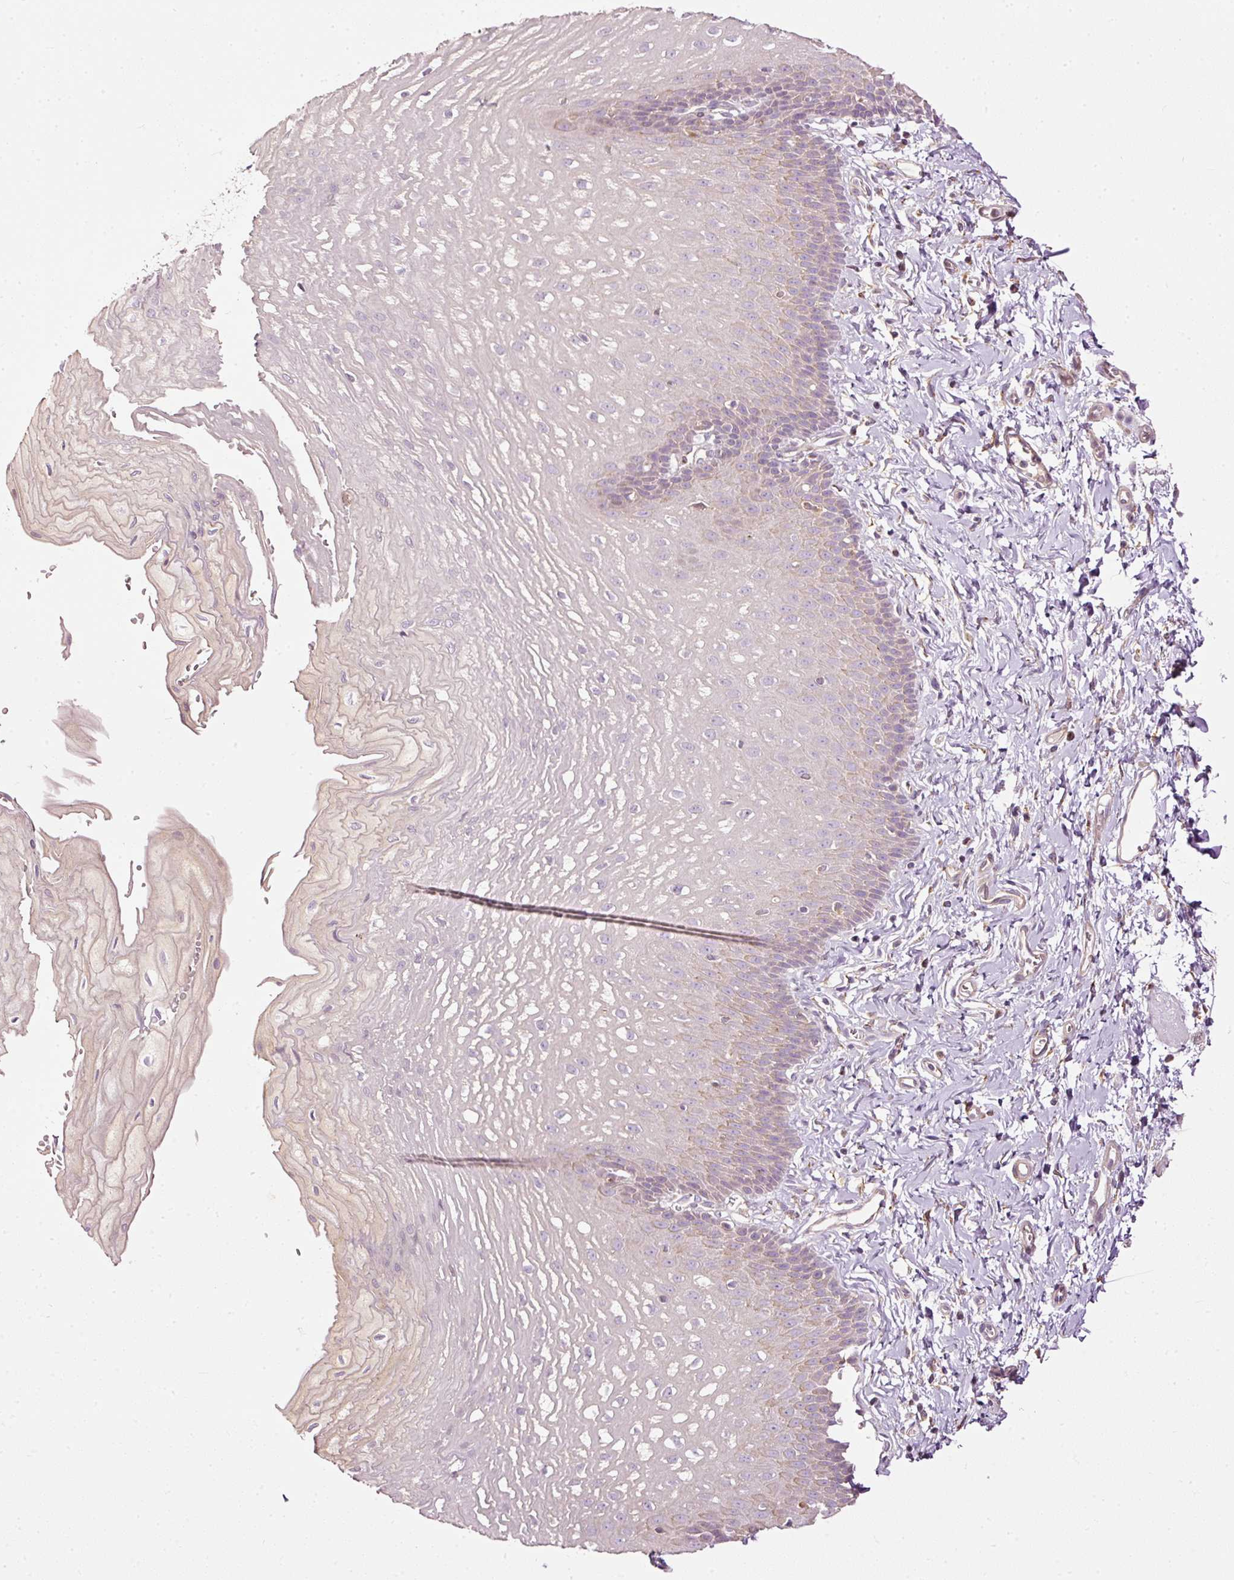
{"staining": {"intensity": "weak", "quantity": "25%-75%", "location": "cytoplasmic/membranous"}, "tissue": "esophagus", "cell_type": "Squamous epithelial cells", "image_type": "normal", "snomed": [{"axis": "morphology", "description": "Normal tissue, NOS"}, {"axis": "topography", "description": "Esophagus"}], "caption": "Protein analysis of benign esophagus demonstrates weak cytoplasmic/membranous positivity in approximately 25%-75% of squamous epithelial cells.", "gene": "PAQR9", "patient": {"sex": "male", "age": 70}}